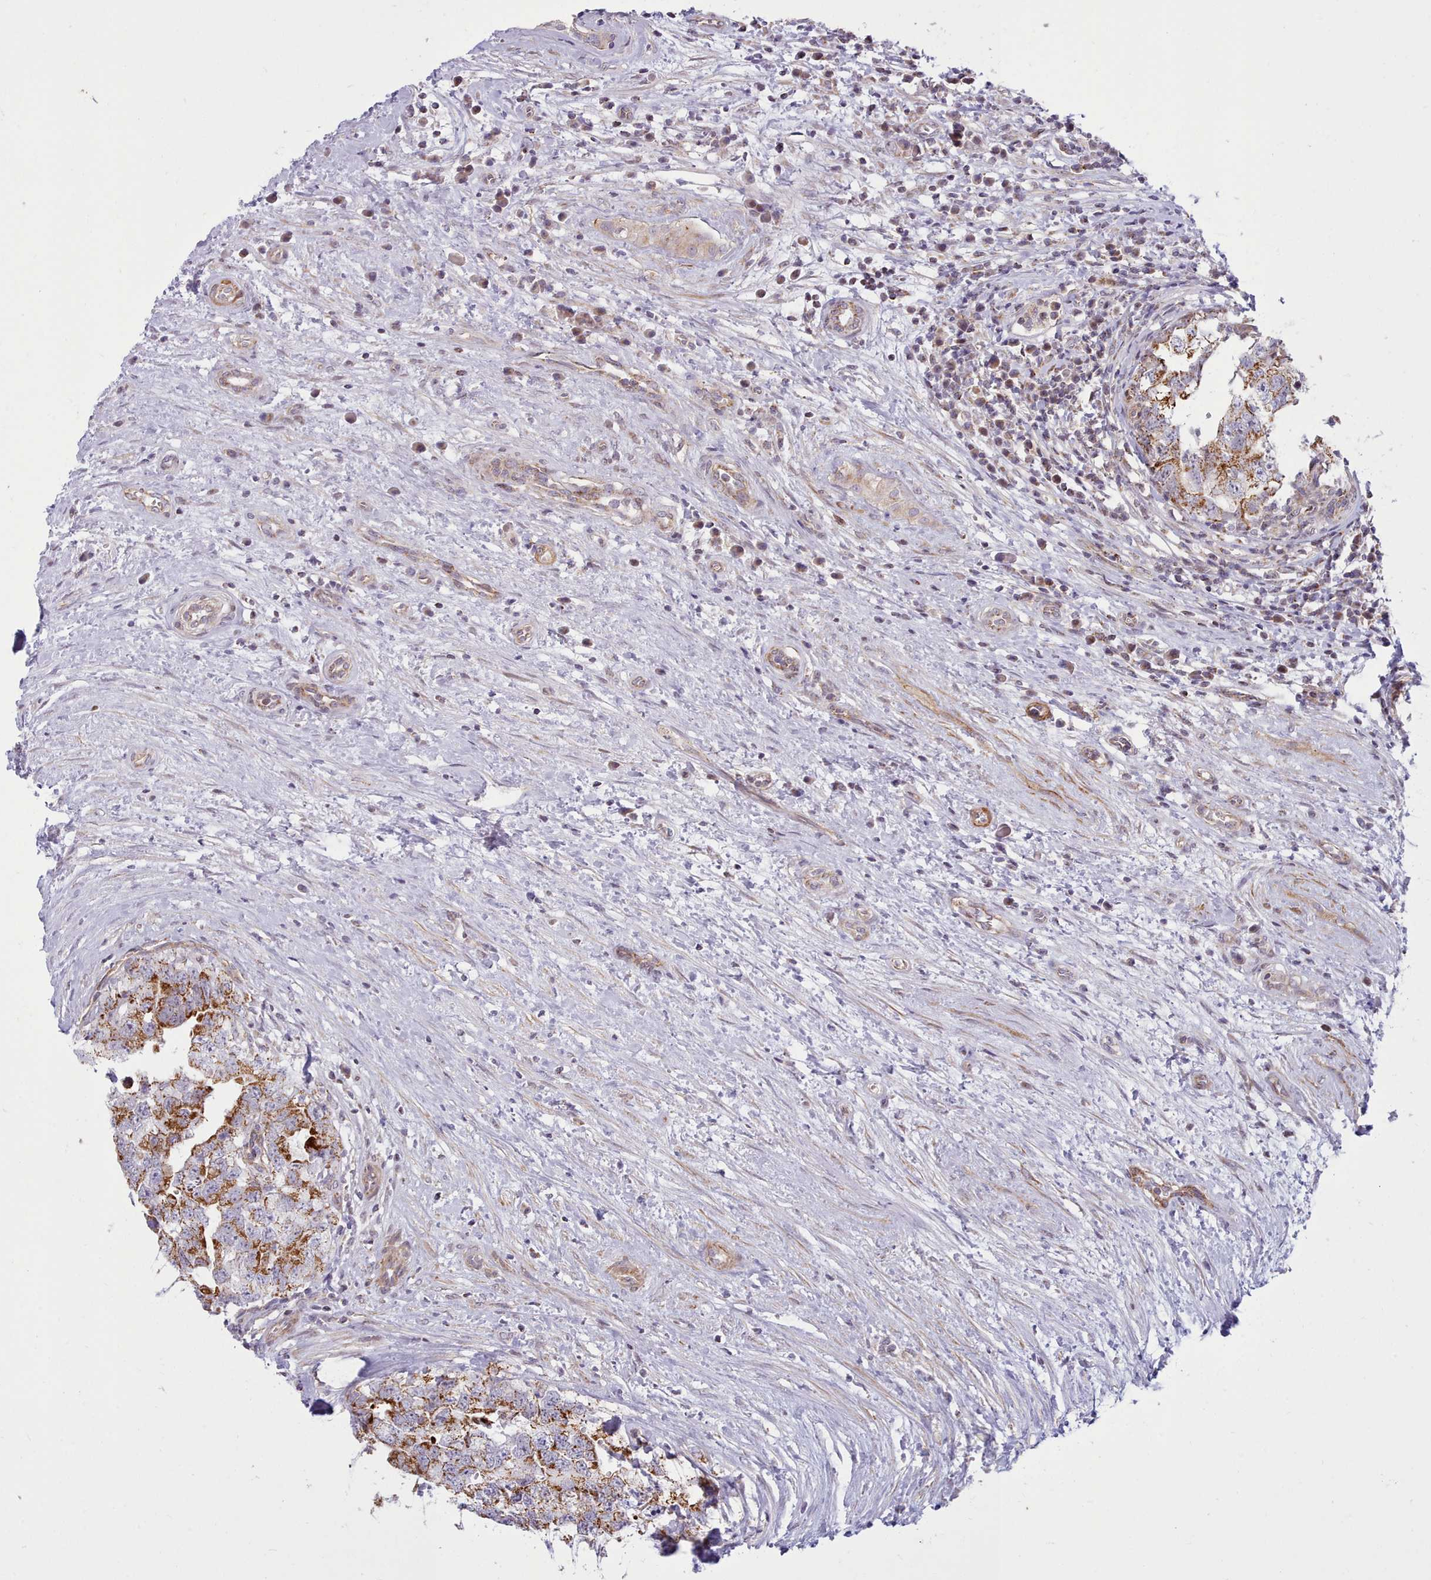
{"staining": {"intensity": "strong", "quantity": "25%-75%", "location": "cytoplasmic/membranous"}, "tissue": "testis cancer", "cell_type": "Tumor cells", "image_type": "cancer", "snomed": [{"axis": "morphology", "description": "Seminoma, NOS"}, {"axis": "morphology", "description": "Carcinoma, Embryonal, NOS"}, {"axis": "topography", "description": "Testis"}], "caption": "Tumor cells display high levels of strong cytoplasmic/membranous staining in about 25%-75% of cells in embryonal carcinoma (testis). (DAB IHC, brown staining for protein, blue staining for nuclei).", "gene": "MRPL21", "patient": {"sex": "male", "age": 29}}